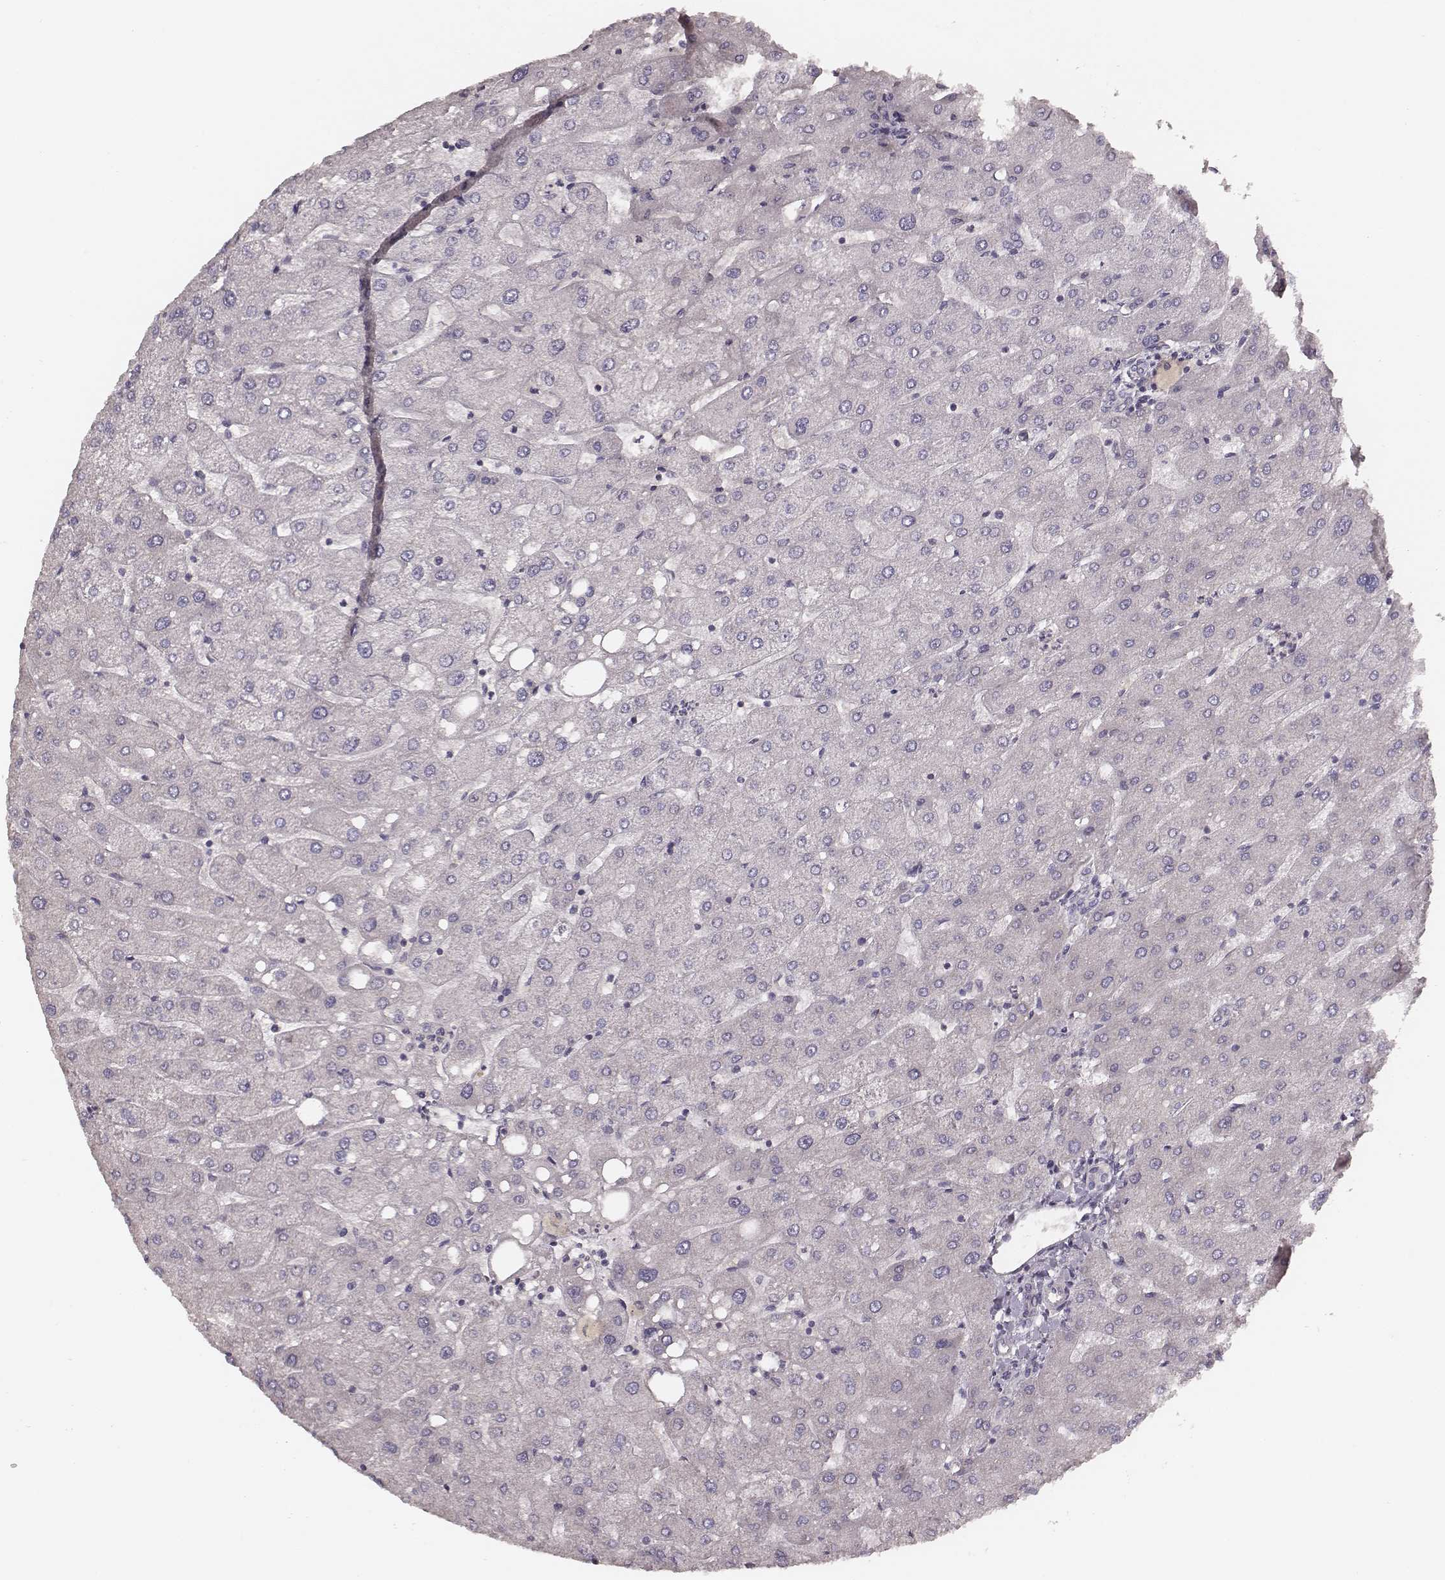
{"staining": {"intensity": "negative", "quantity": "none", "location": "none"}, "tissue": "liver", "cell_type": "Cholangiocytes", "image_type": "normal", "snomed": [{"axis": "morphology", "description": "Normal tissue, NOS"}, {"axis": "topography", "description": "Liver"}], "caption": "Immunohistochemical staining of normal human liver displays no significant positivity in cholangiocytes. (DAB immunohistochemistry visualized using brightfield microscopy, high magnification).", "gene": "CARS1", "patient": {"sex": "male", "age": 67}}